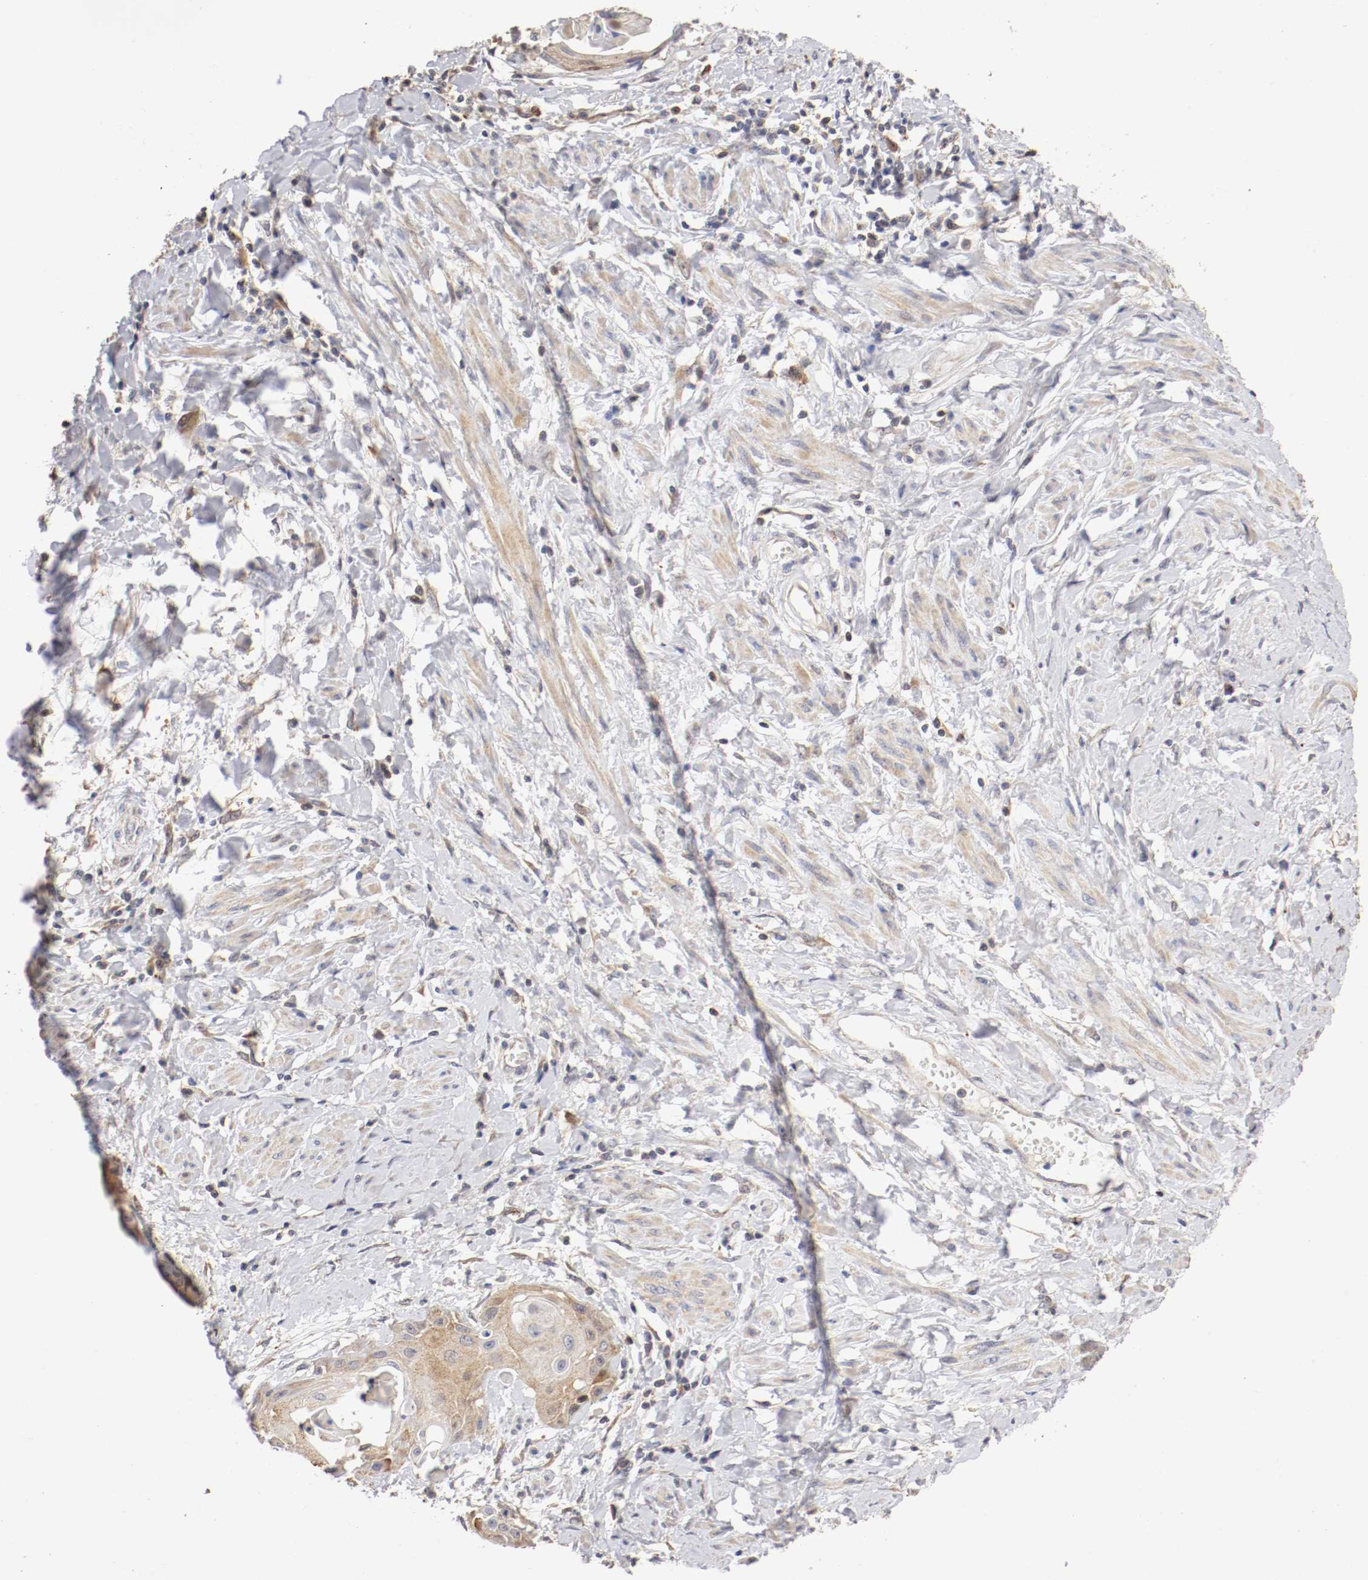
{"staining": {"intensity": "weak", "quantity": ">75%", "location": "cytoplasmic/membranous"}, "tissue": "cervical cancer", "cell_type": "Tumor cells", "image_type": "cancer", "snomed": [{"axis": "morphology", "description": "Squamous cell carcinoma, NOS"}, {"axis": "topography", "description": "Cervix"}], "caption": "There is low levels of weak cytoplasmic/membranous positivity in tumor cells of cervical squamous cell carcinoma, as demonstrated by immunohistochemical staining (brown color).", "gene": "CDK6", "patient": {"sex": "female", "age": 57}}